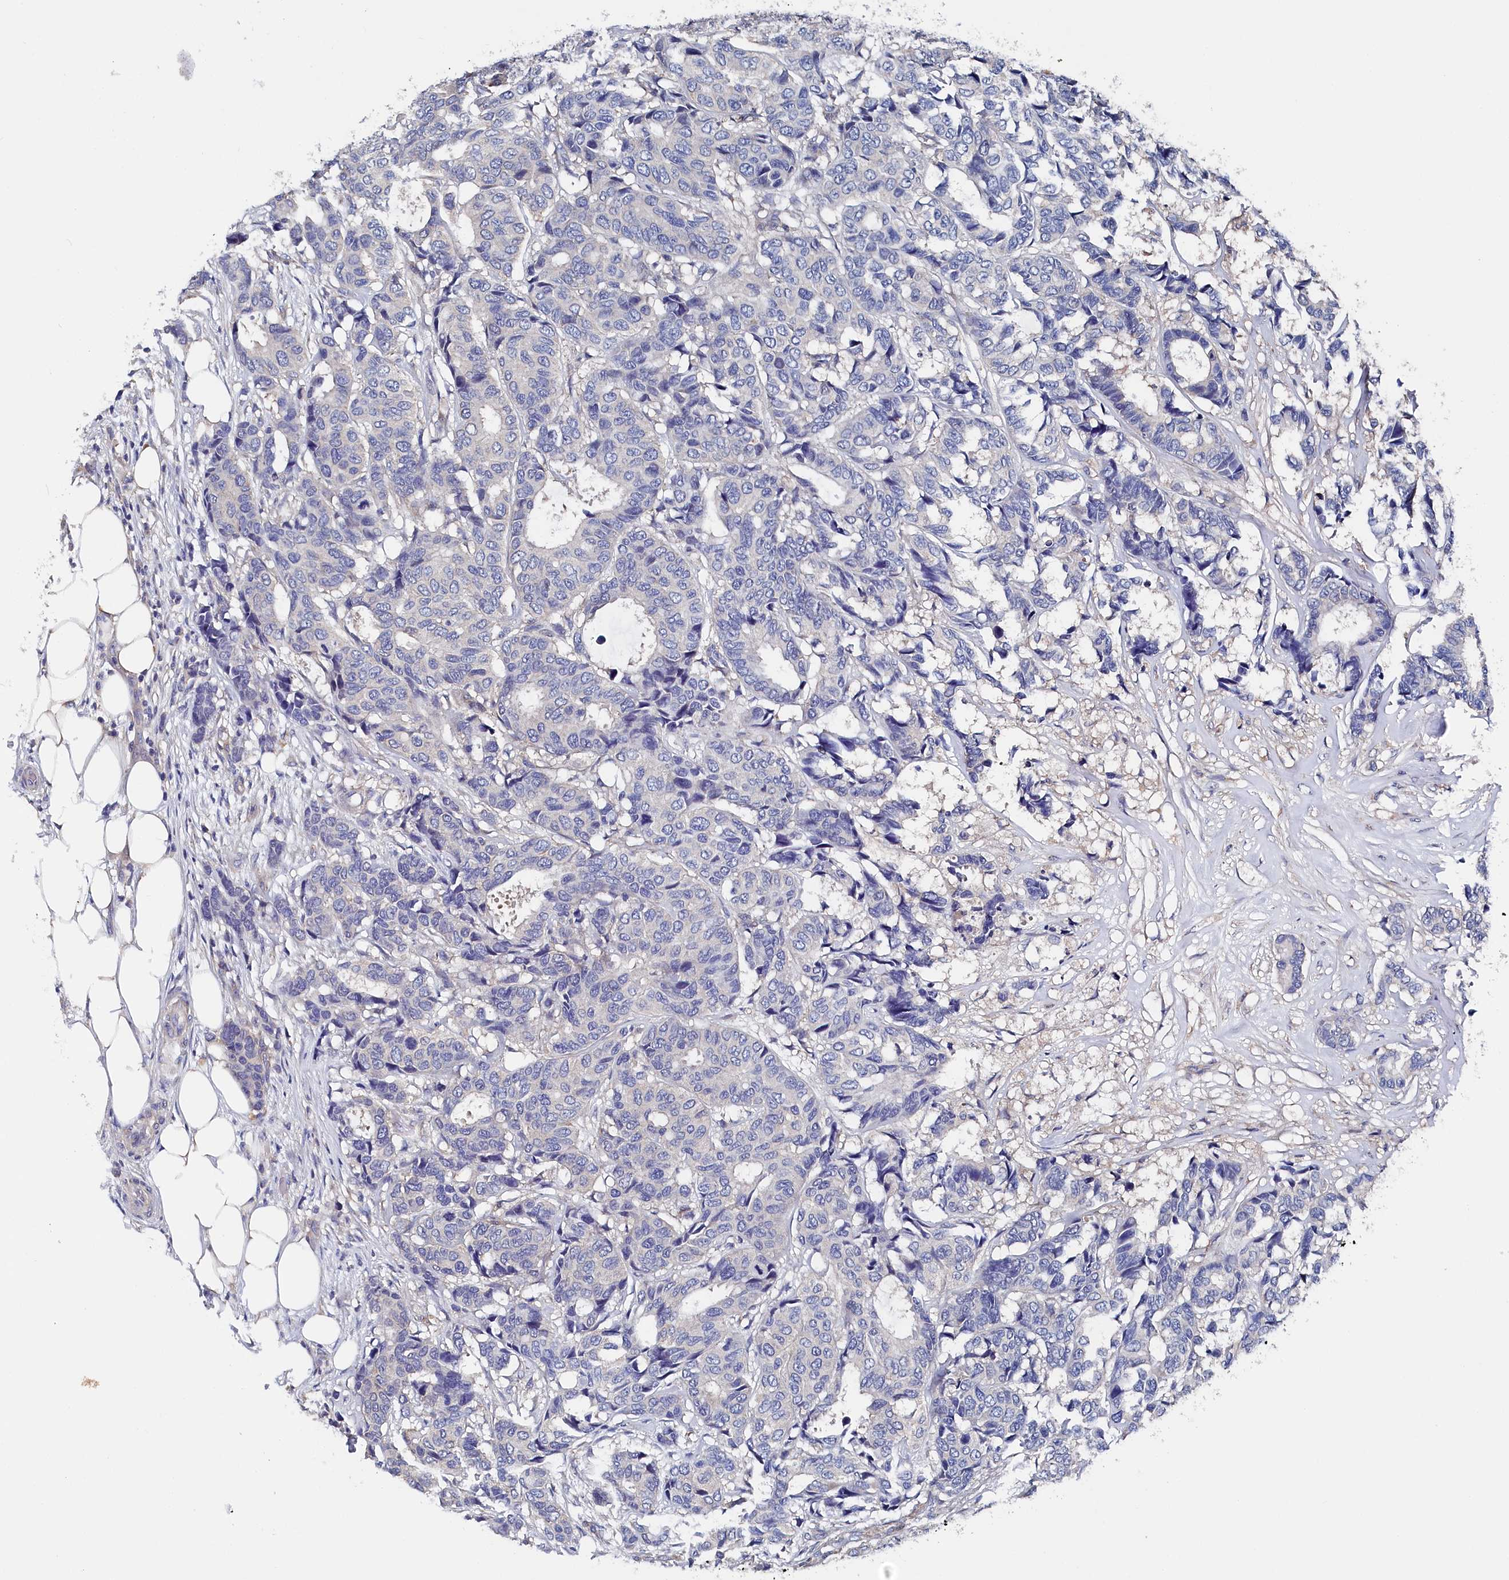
{"staining": {"intensity": "negative", "quantity": "none", "location": "none"}, "tissue": "breast cancer", "cell_type": "Tumor cells", "image_type": "cancer", "snomed": [{"axis": "morphology", "description": "Duct carcinoma"}, {"axis": "topography", "description": "Breast"}], "caption": "Photomicrograph shows no significant protein staining in tumor cells of infiltrating ductal carcinoma (breast).", "gene": "BHMT", "patient": {"sex": "female", "age": 87}}